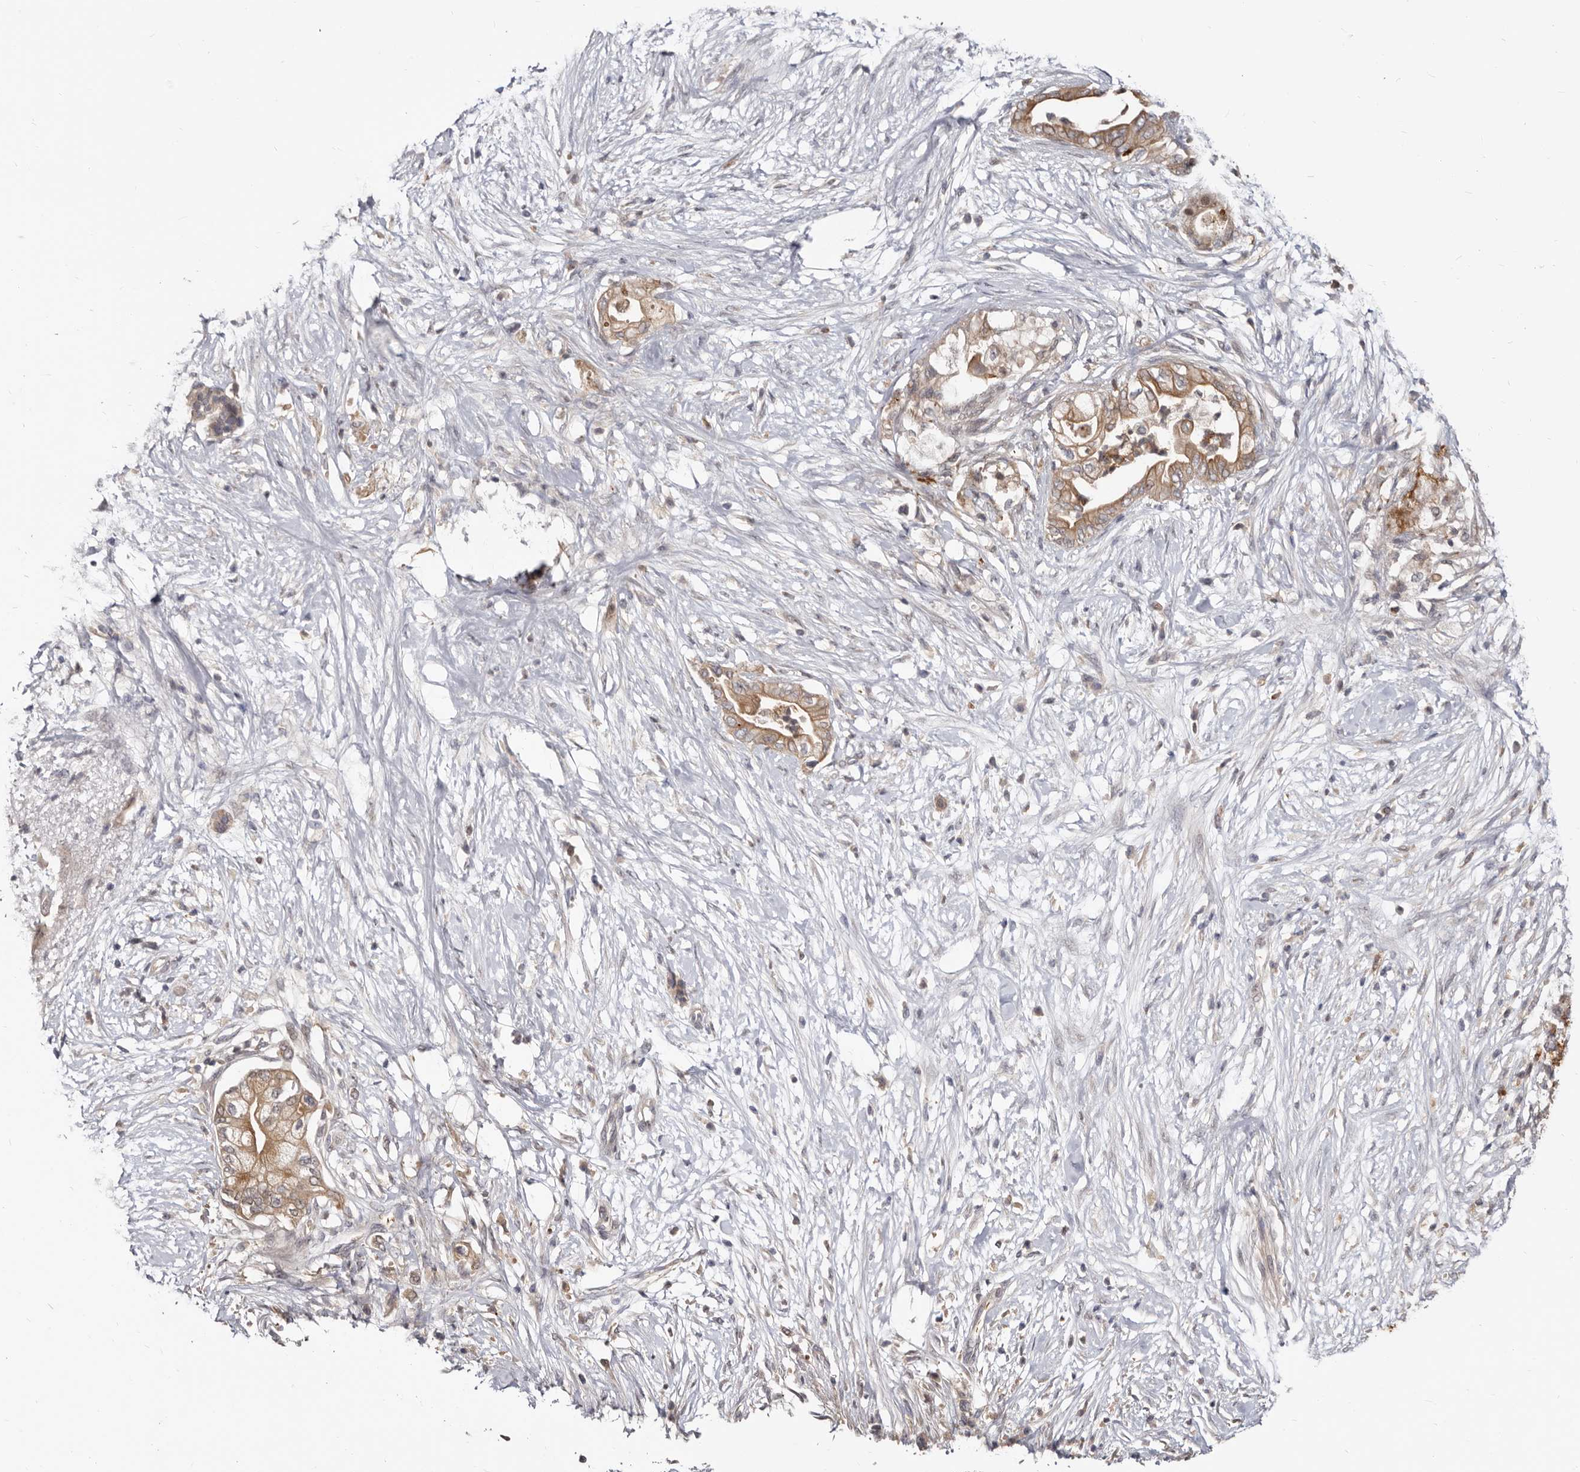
{"staining": {"intensity": "moderate", "quantity": ">75%", "location": "cytoplasmic/membranous"}, "tissue": "pancreatic cancer", "cell_type": "Tumor cells", "image_type": "cancer", "snomed": [{"axis": "morphology", "description": "Normal tissue, NOS"}, {"axis": "morphology", "description": "Adenocarcinoma, NOS"}, {"axis": "topography", "description": "Pancreas"}, {"axis": "topography", "description": "Duodenum"}], "caption": "Tumor cells exhibit medium levels of moderate cytoplasmic/membranous expression in about >75% of cells in human pancreatic cancer.", "gene": "TC2N", "patient": {"sex": "female", "age": 60}}